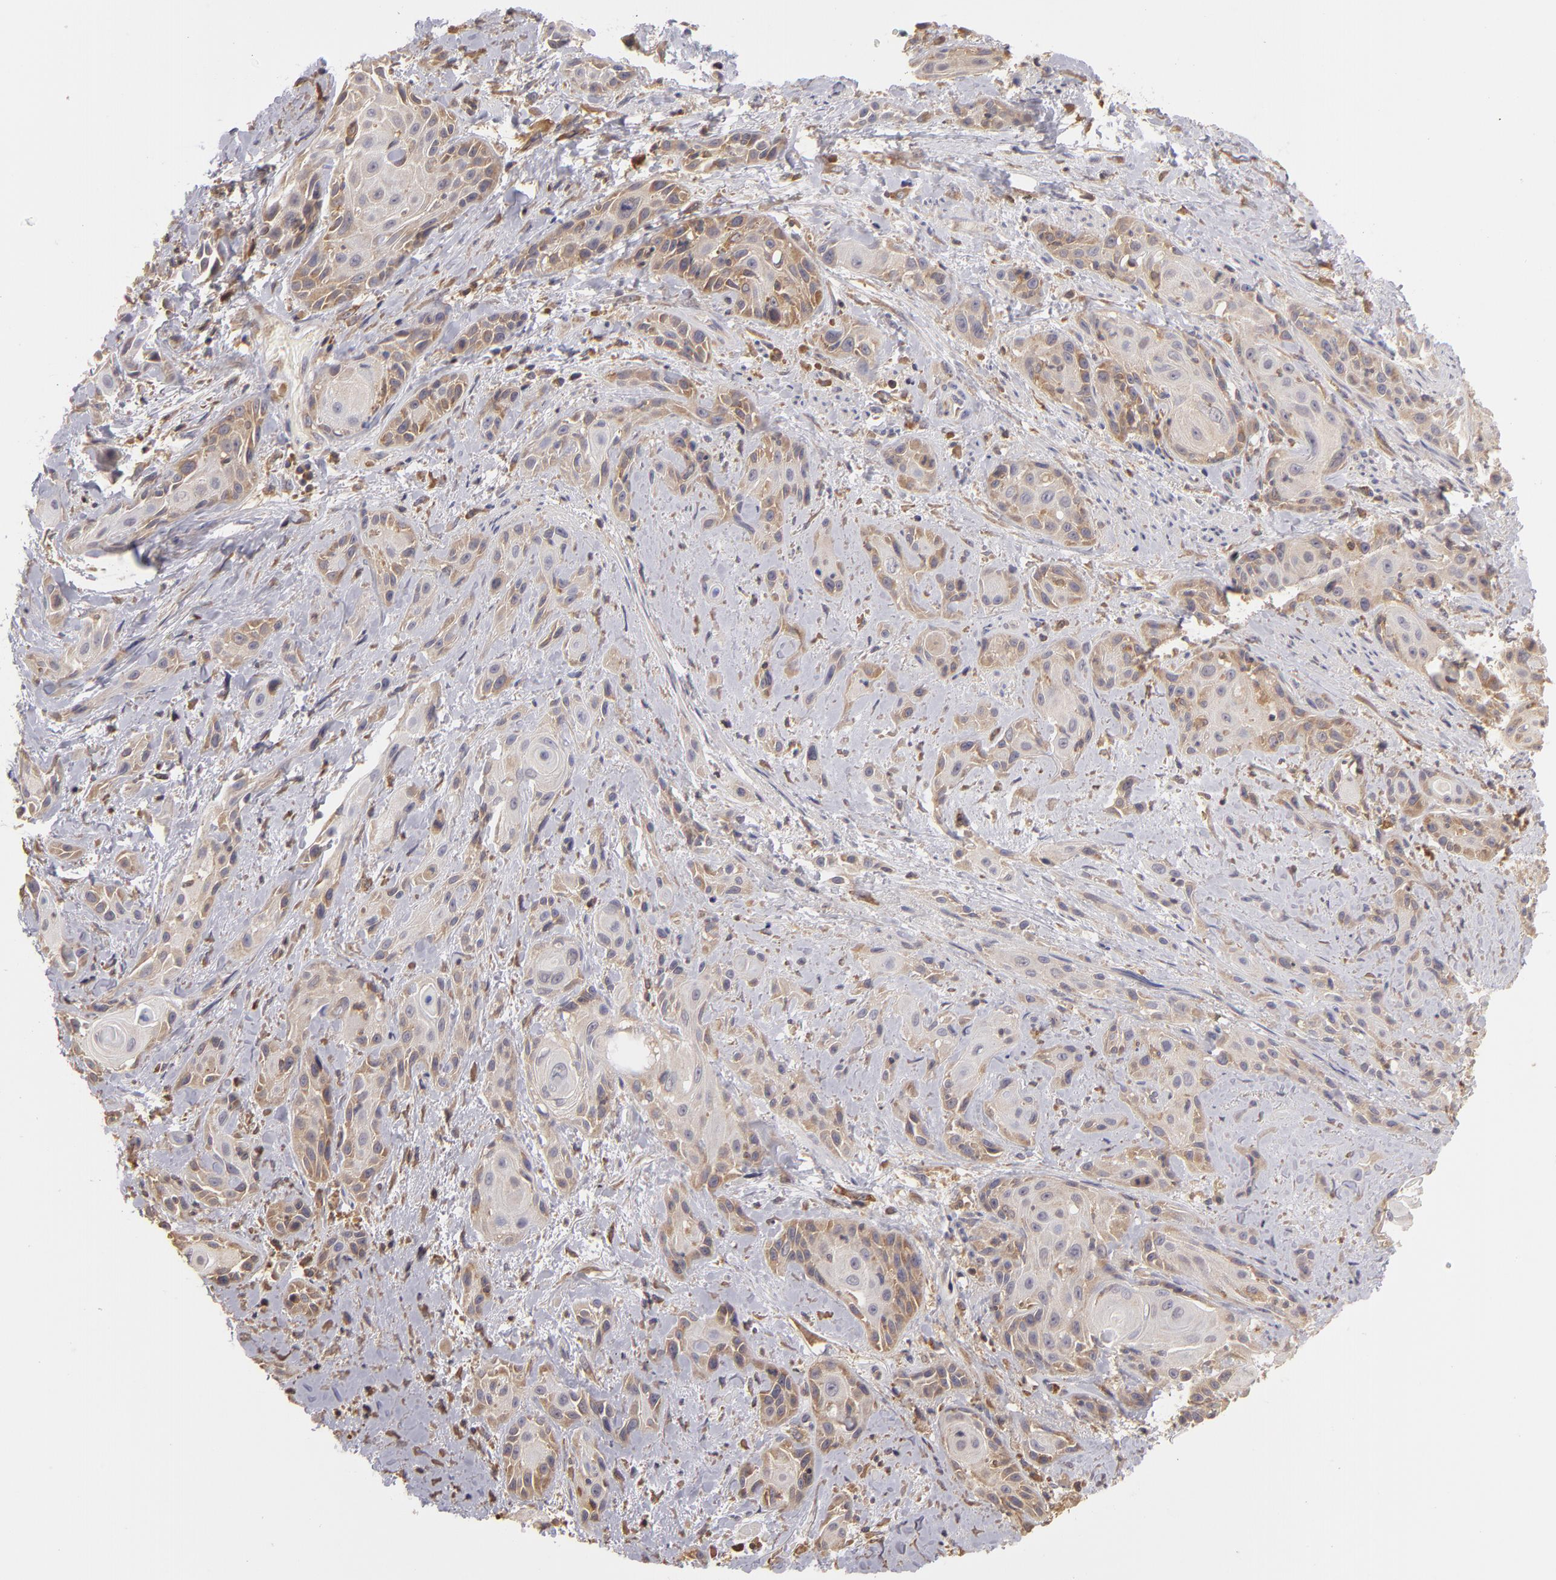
{"staining": {"intensity": "moderate", "quantity": ">75%", "location": "cytoplasmic/membranous"}, "tissue": "skin cancer", "cell_type": "Tumor cells", "image_type": "cancer", "snomed": [{"axis": "morphology", "description": "Squamous cell carcinoma, NOS"}, {"axis": "topography", "description": "Skin"}, {"axis": "topography", "description": "Anal"}], "caption": "Skin cancer (squamous cell carcinoma) stained for a protein reveals moderate cytoplasmic/membranous positivity in tumor cells. The staining was performed using DAB to visualize the protein expression in brown, while the nuclei were stained in blue with hematoxylin (Magnification: 20x).", "gene": "MTHFD1", "patient": {"sex": "male", "age": 64}}